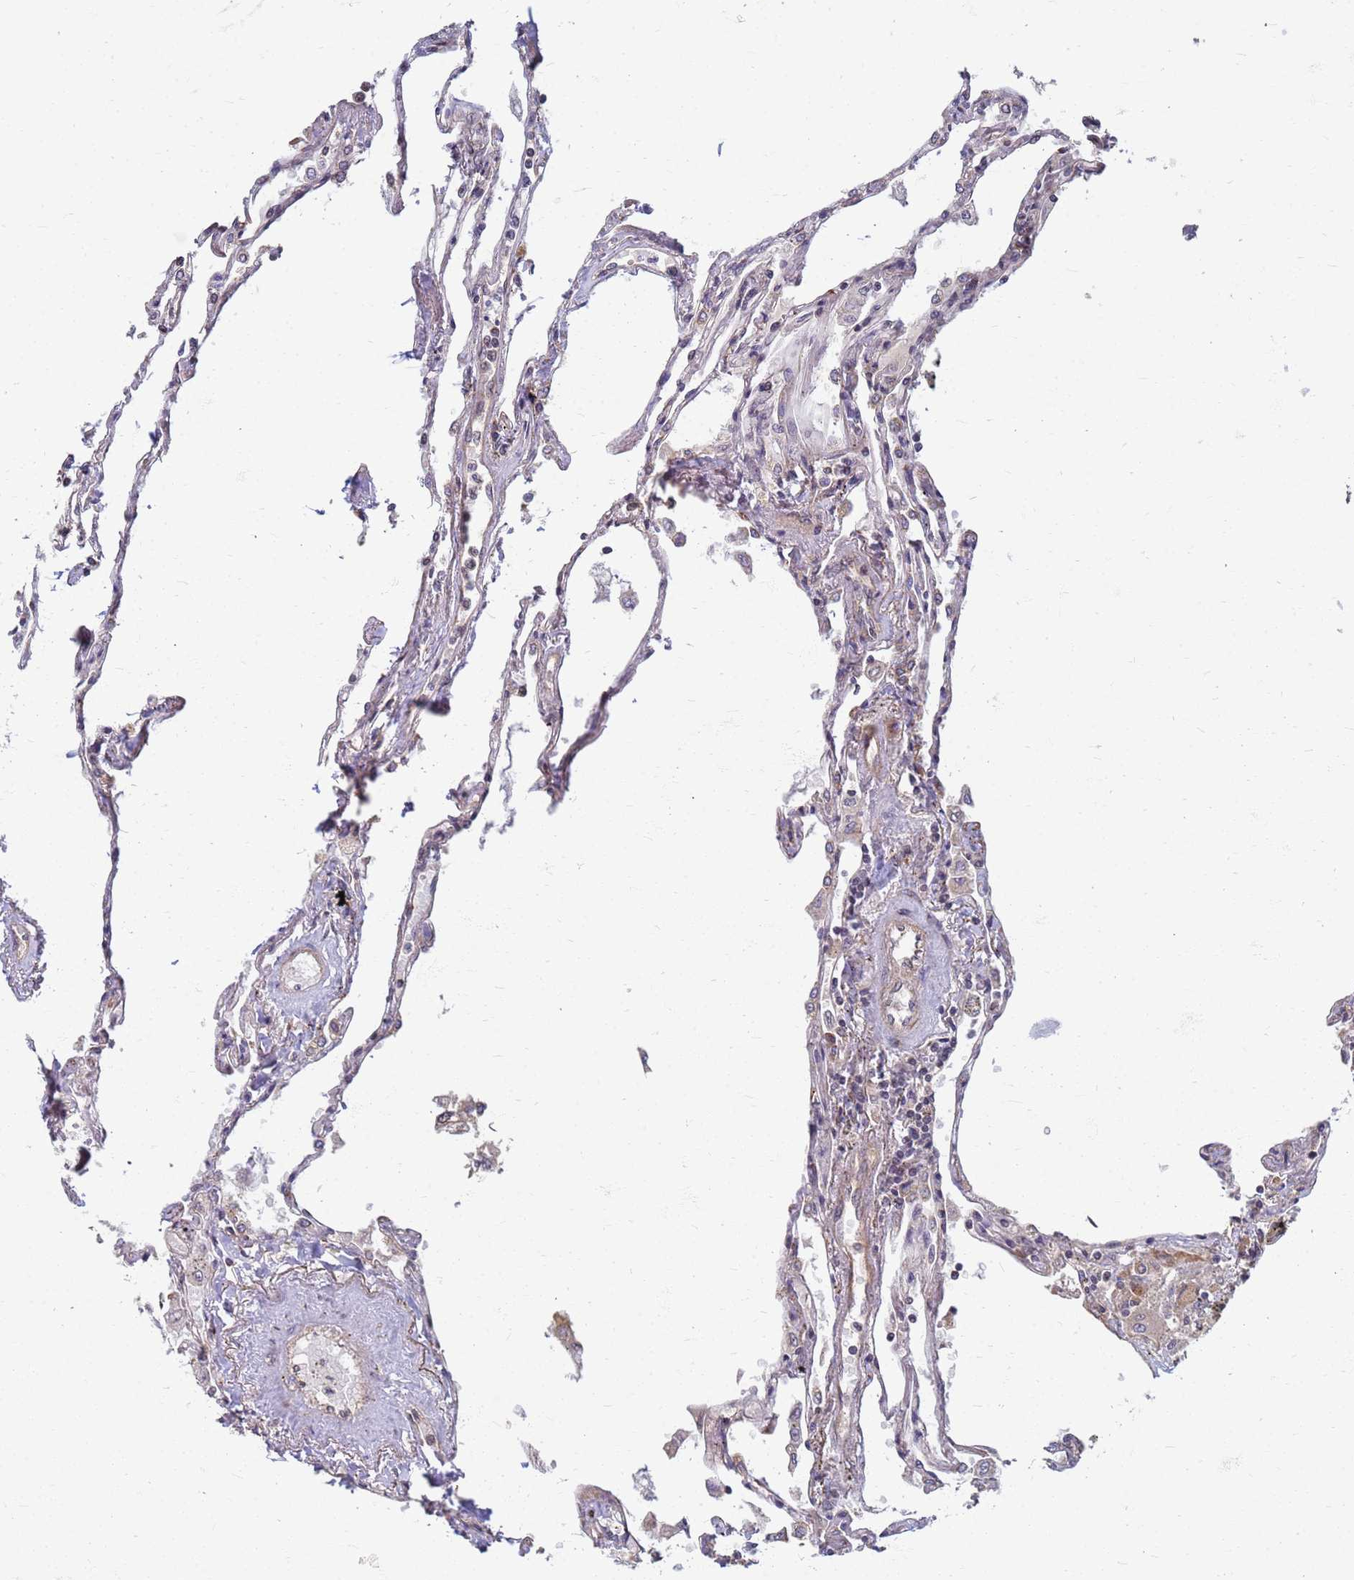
{"staining": {"intensity": "negative", "quantity": "none", "location": "none"}, "tissue": "lung", "cell_type": "Alveolar cells", "image_type": "normal", "snomed": [{"axis": "morphology", "description": "Normal tissue, NOS"}, {"axis": "topography", "description": "Lung"}], "caption": "An IHC image of unremarkable lung is shown. There is no staining in alveolar cells of lung.", "gene": "ITGB4", "patient": {"sex": "female", "age": 67}}